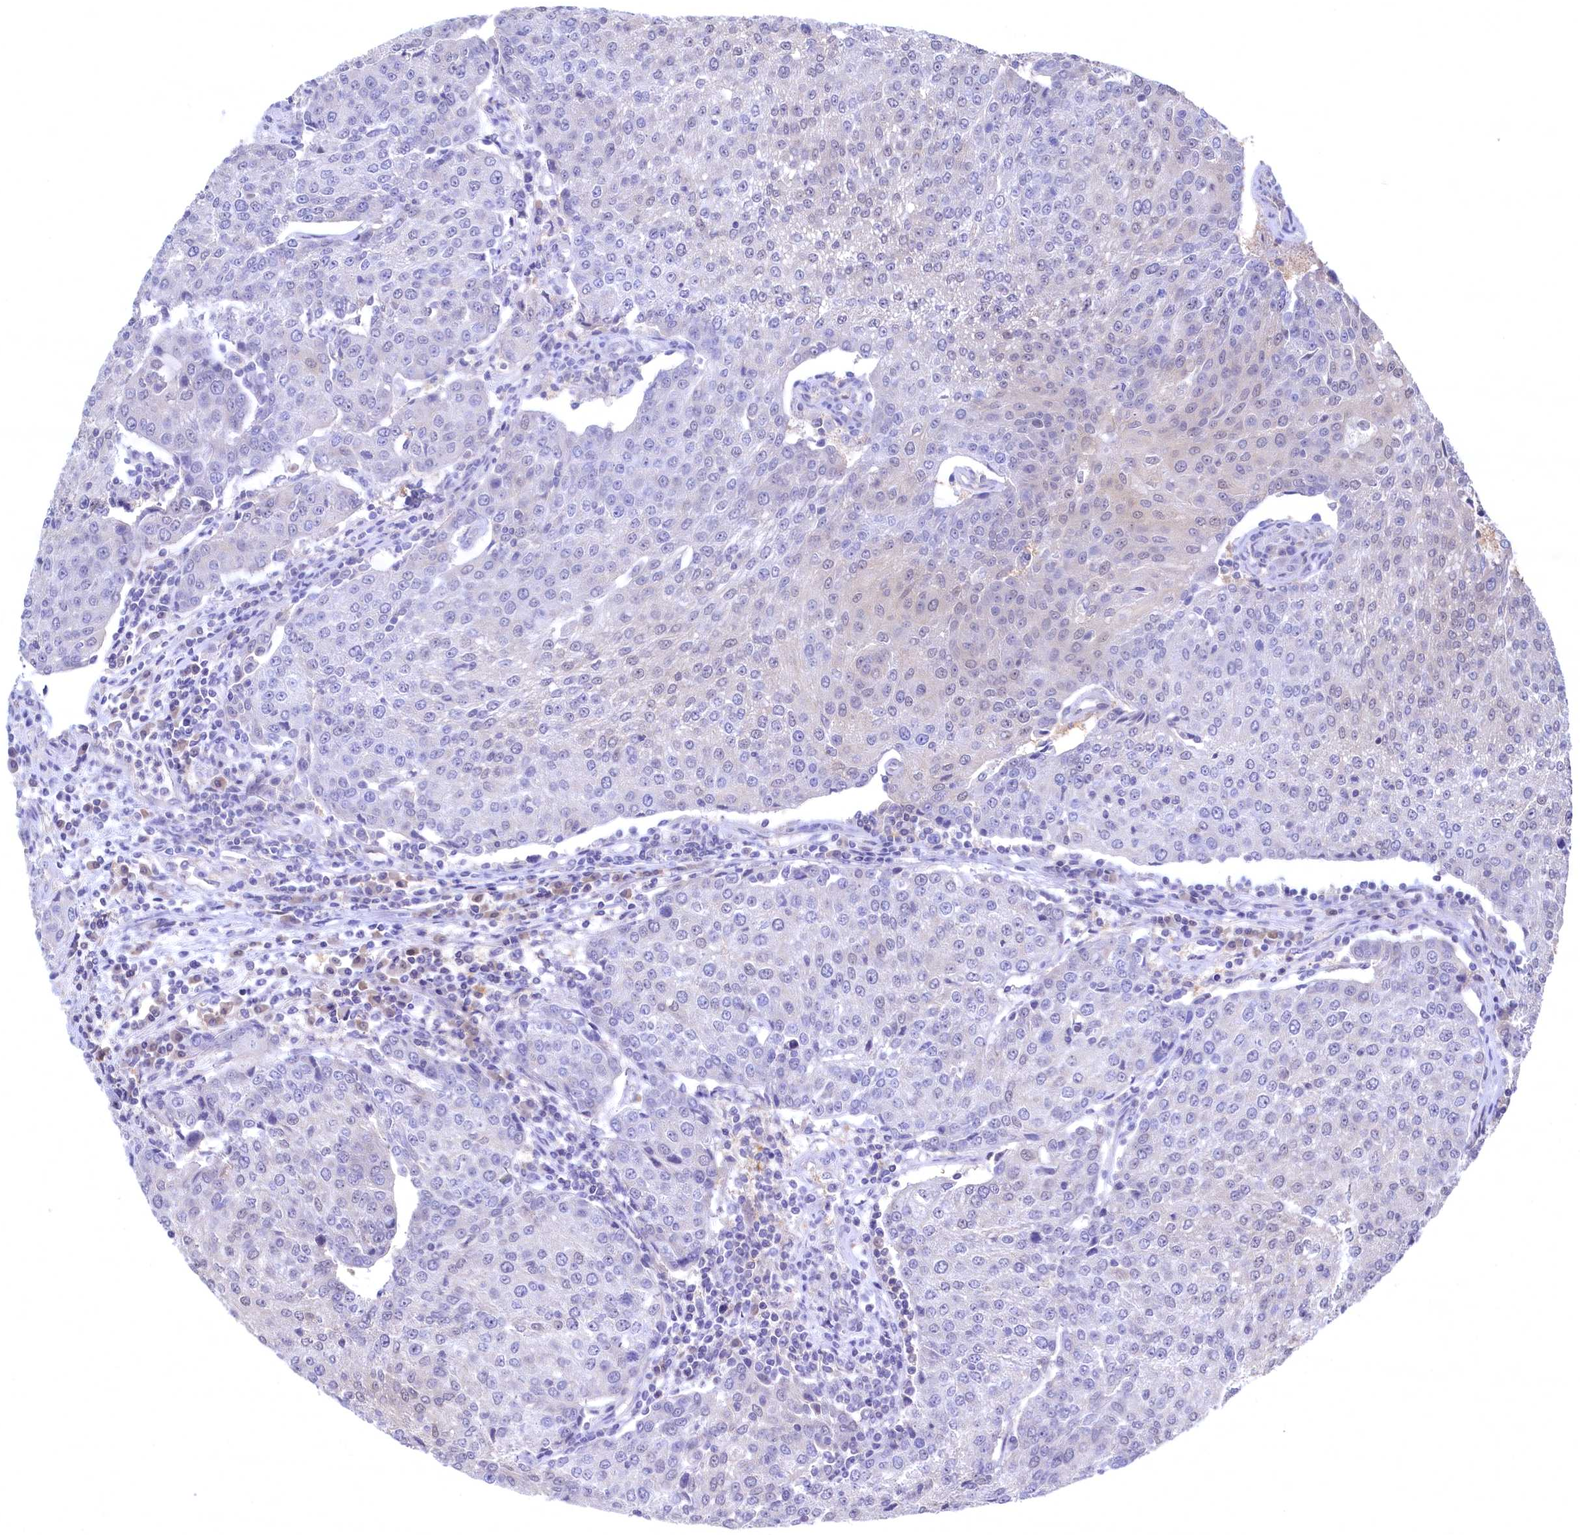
{"staining": {"intensity": "negative", "quantity": "none", "location": "none"}, "tissue": "urothelial cancer", "cell_type": "Tumor cells", "image_type": "cancer", "snomed": [{"axis": "morphology", "description": "Urothelial carcinoma, High grade"}, {"axis": "topography", "description": "Urinary bladder"}], "caption": "An IHC micrograph of urothelial cancer is shown. There is no staining in tumor cells of urothelial cancer. (Brightfield microscopy of DAB (3,3'-diaminobenzidine) immunohistochemistry (IHC) at high magnification).", "gene": "C11orf54", "patient": {"sex": "female", "age": 85}}